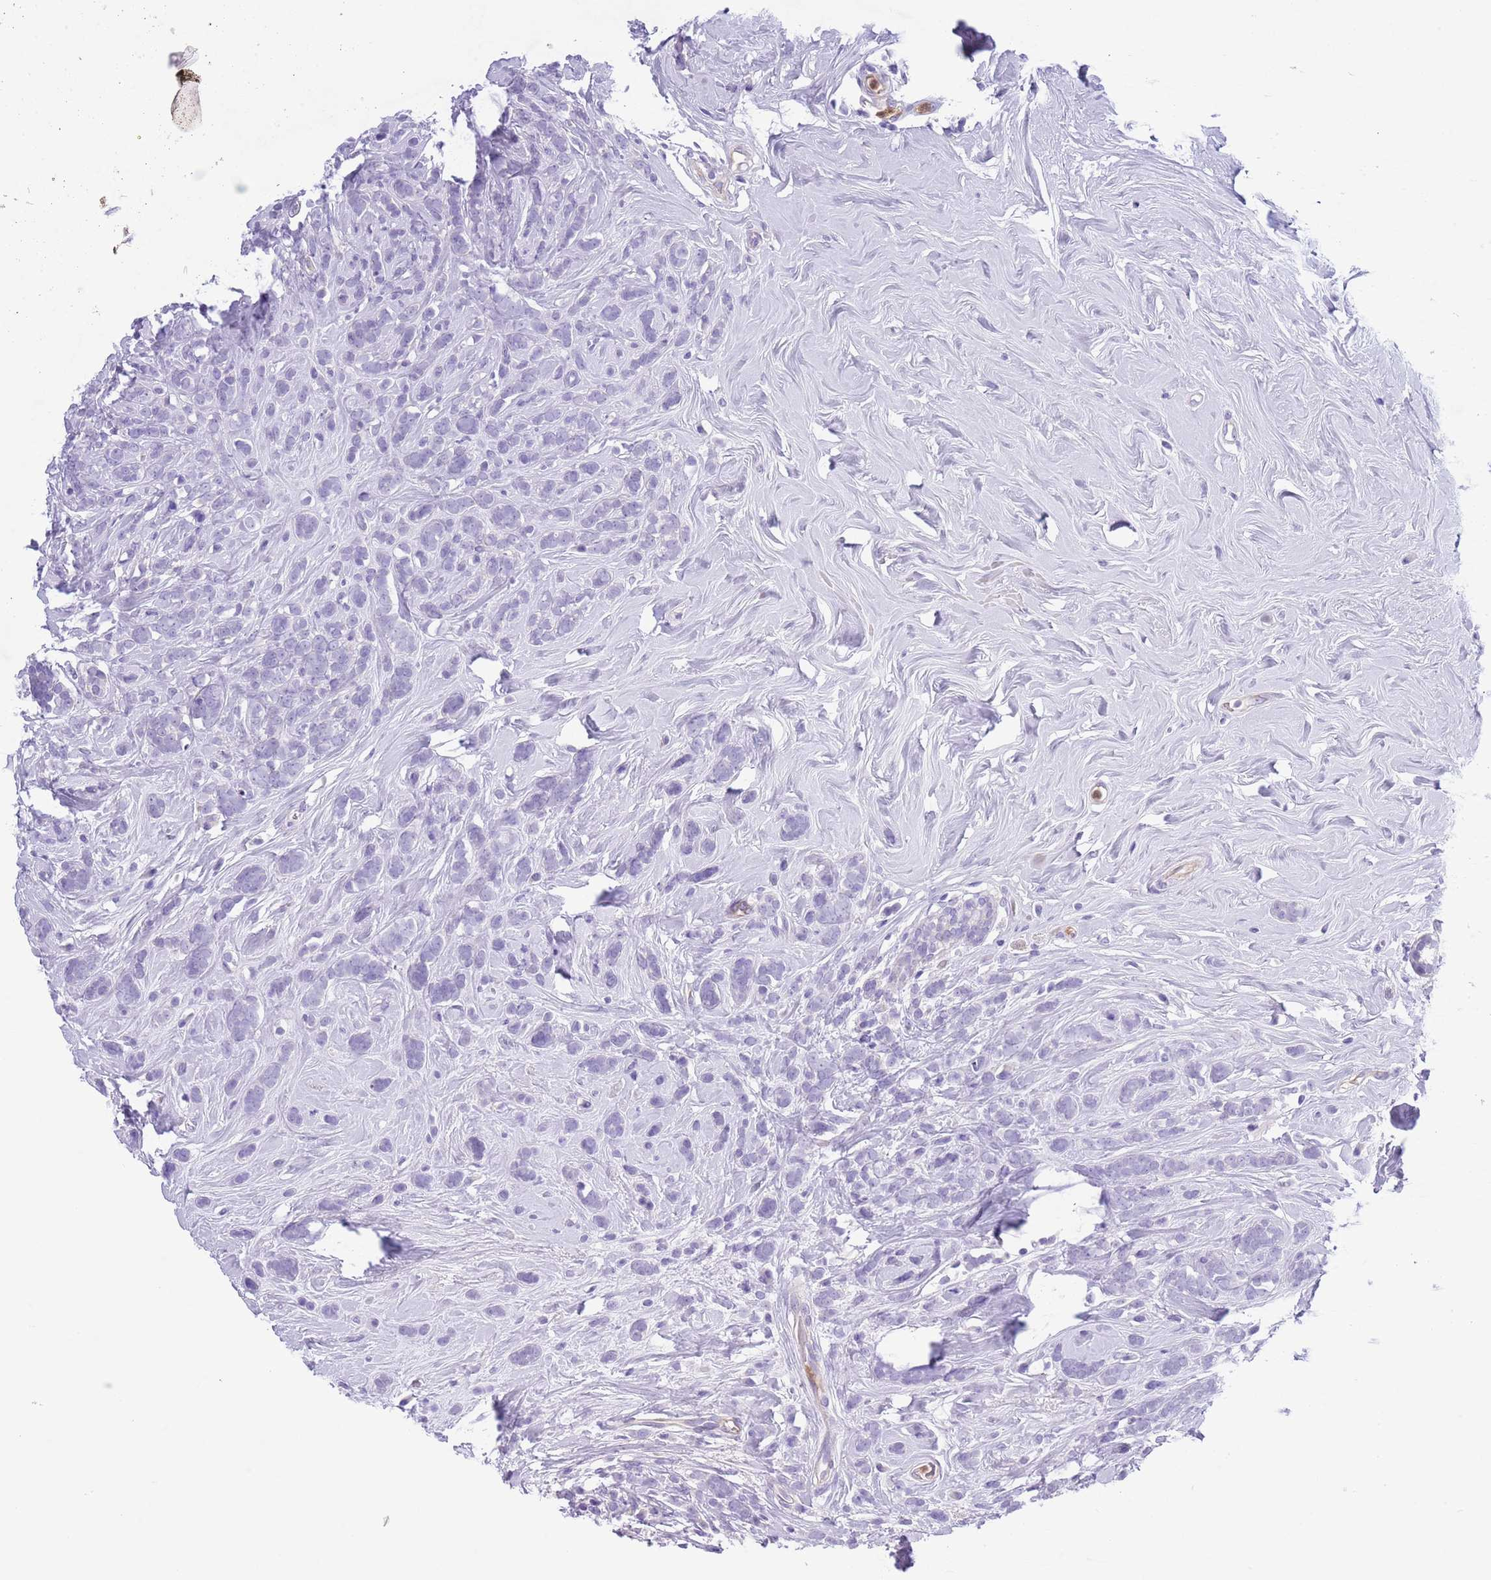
{"staining": {"intensity": "negative", "quantity": "none", "location": "none"}, "tissue": "breast cancer", "cell_type": "Tumor cells", "image_type": "cancer", "snomed": [{"axis": "morphology", "description": "Lobular carcinoma"}, {"axis": "topography", "description": "Breast"}], "caption": "An immunohistochemistry histopathology image of lobular carcinoma (breast) is shown. There is no staining in tumor cells of lobular carcinoma (breast).", "gene": "OR6M1", "patient": {"sex": "female", "age": 58}}